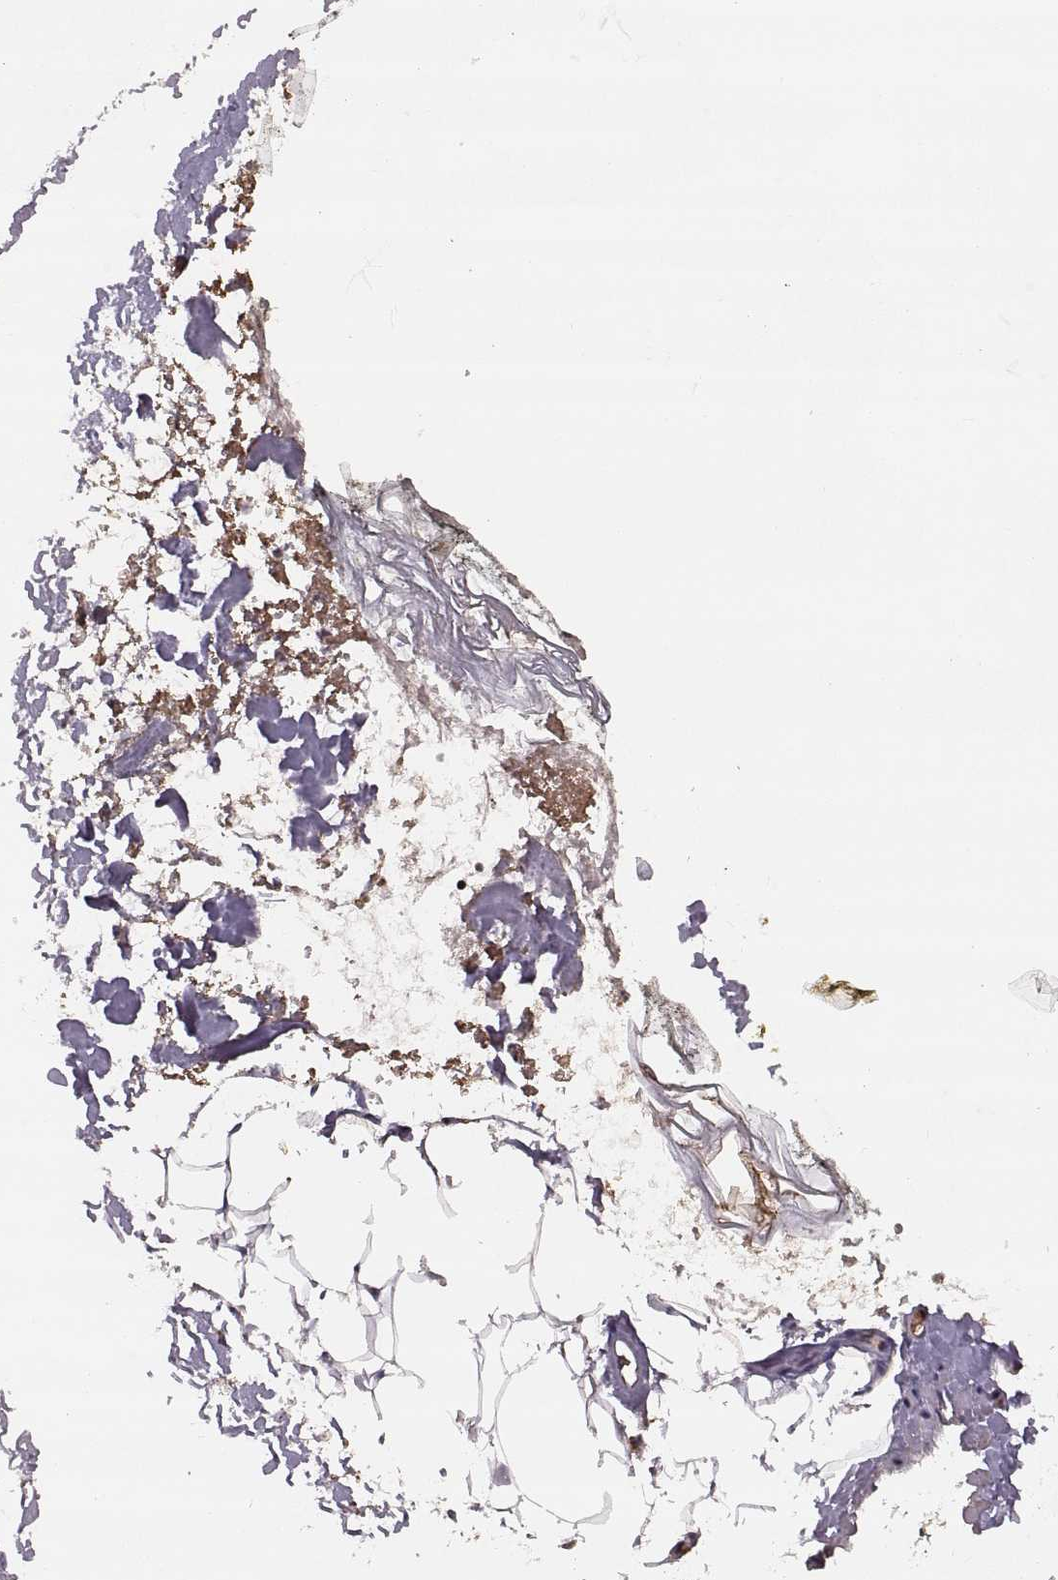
{"staining": {"intensity": "moderate", "quantity": ">75%", "location": "nuclear"}, "tissue": "skin", "cell_type": "Fibroblasts", "image_type": "normal", "snomed": [{"axis": "morphology", "description": "Normal tissue, NOS"}, {"axis": "topography", "description": "Skin"}], "caption": "Normal skin shows moderate nuclear positivity in about >75% of fibroblasts The staining is performed using DAB (3,3'-diaminobenzidine) brown chromogen to label protein expression. The nuclei are counter-stained blue using hematoxylin..", "gene": "RFT1", "patient": {"sex": "female", "age": 34}}